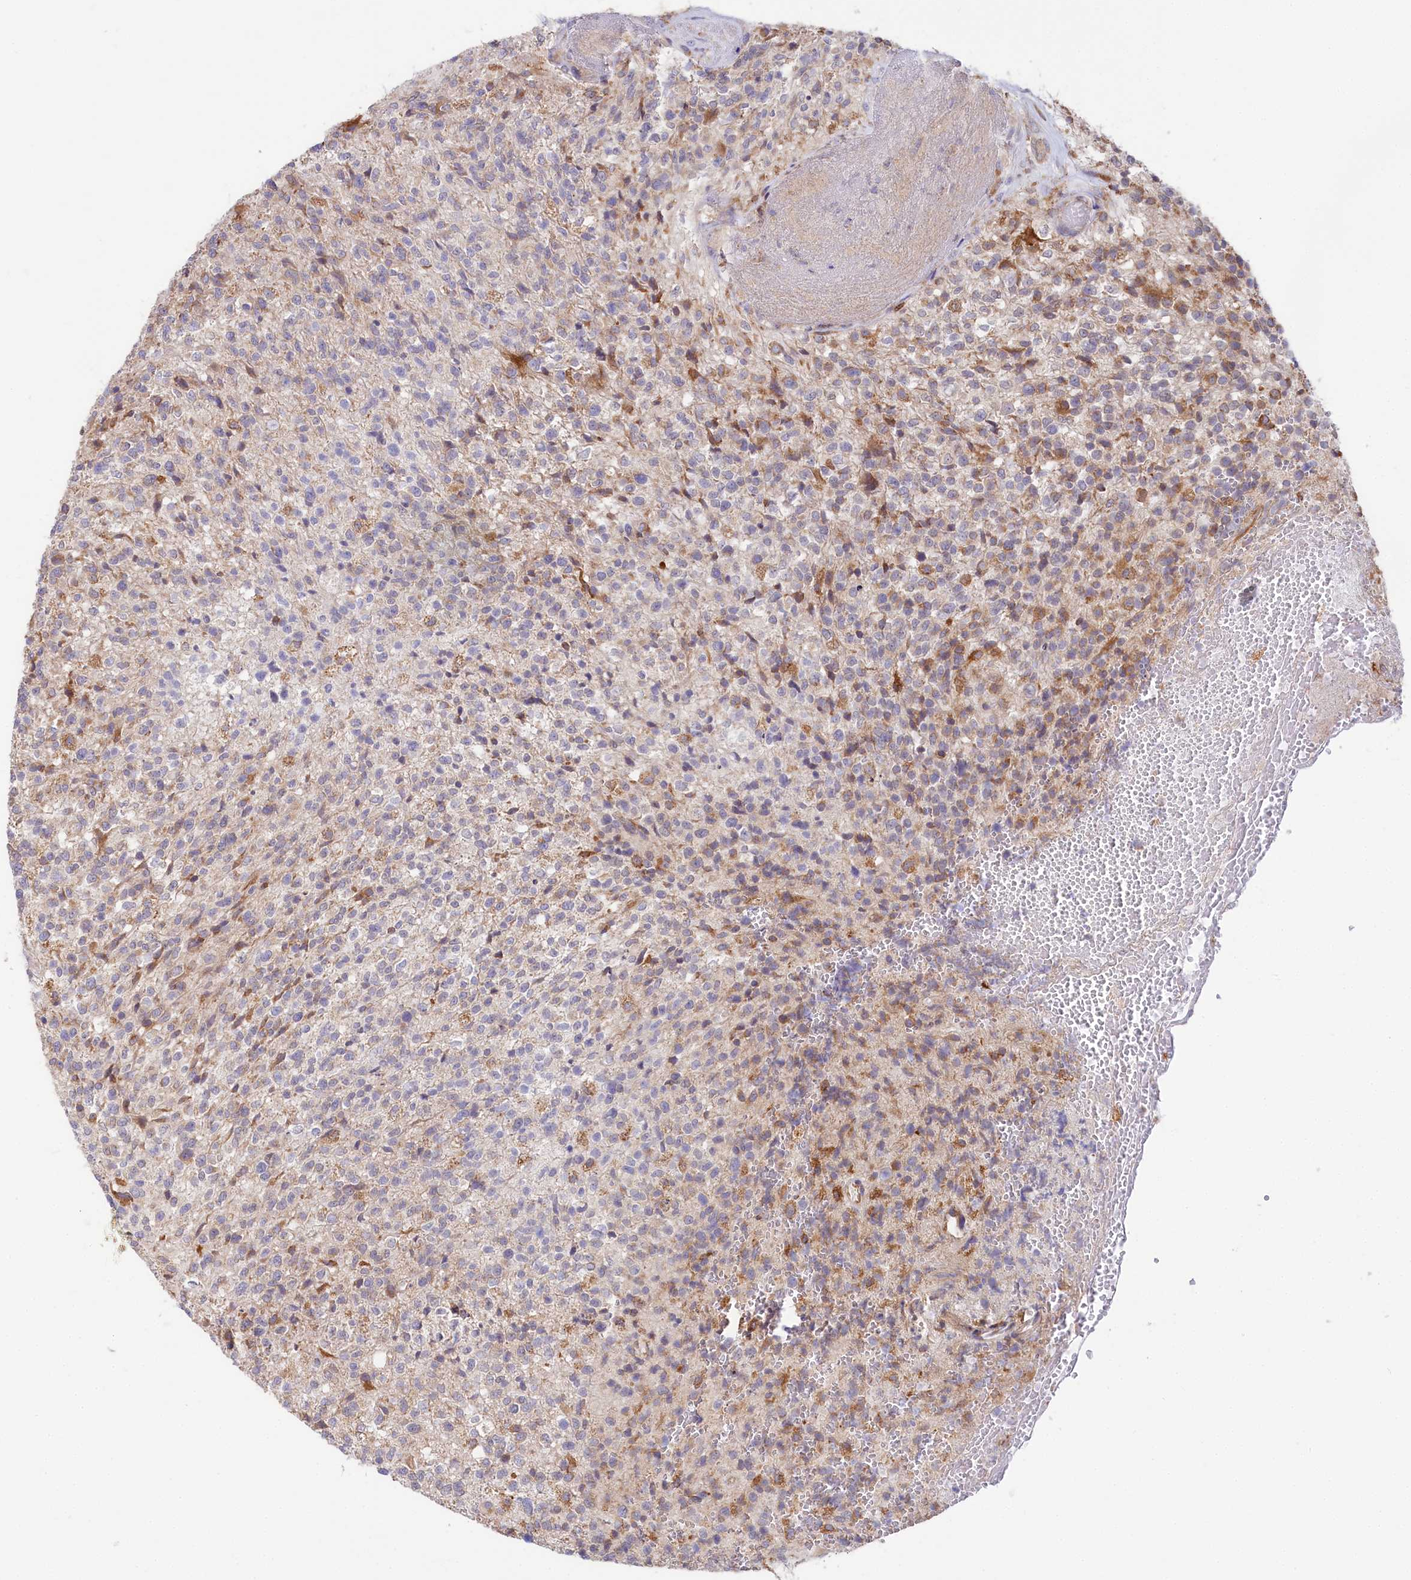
{"staining": {"intensity": "moderate", "quantity": "<25%", "location": "cytoplasmic/membranous"}, "tissue": "glioma", "cell_type": "Tumor cells", "image_type": "cancer", "snomed": [{"axis": "morphology", "description": "Glioma, malignant, High grade"}, {"axis": "topography", "description": "Brain"}], "caption": "Glioma stained for a protein (brown) demonstrates moderate cytoplasmic/membranous positive expression in about <25% of tumor cells.", "gene": "CHID1", "patient": {"sex": "male", "age": 56}}